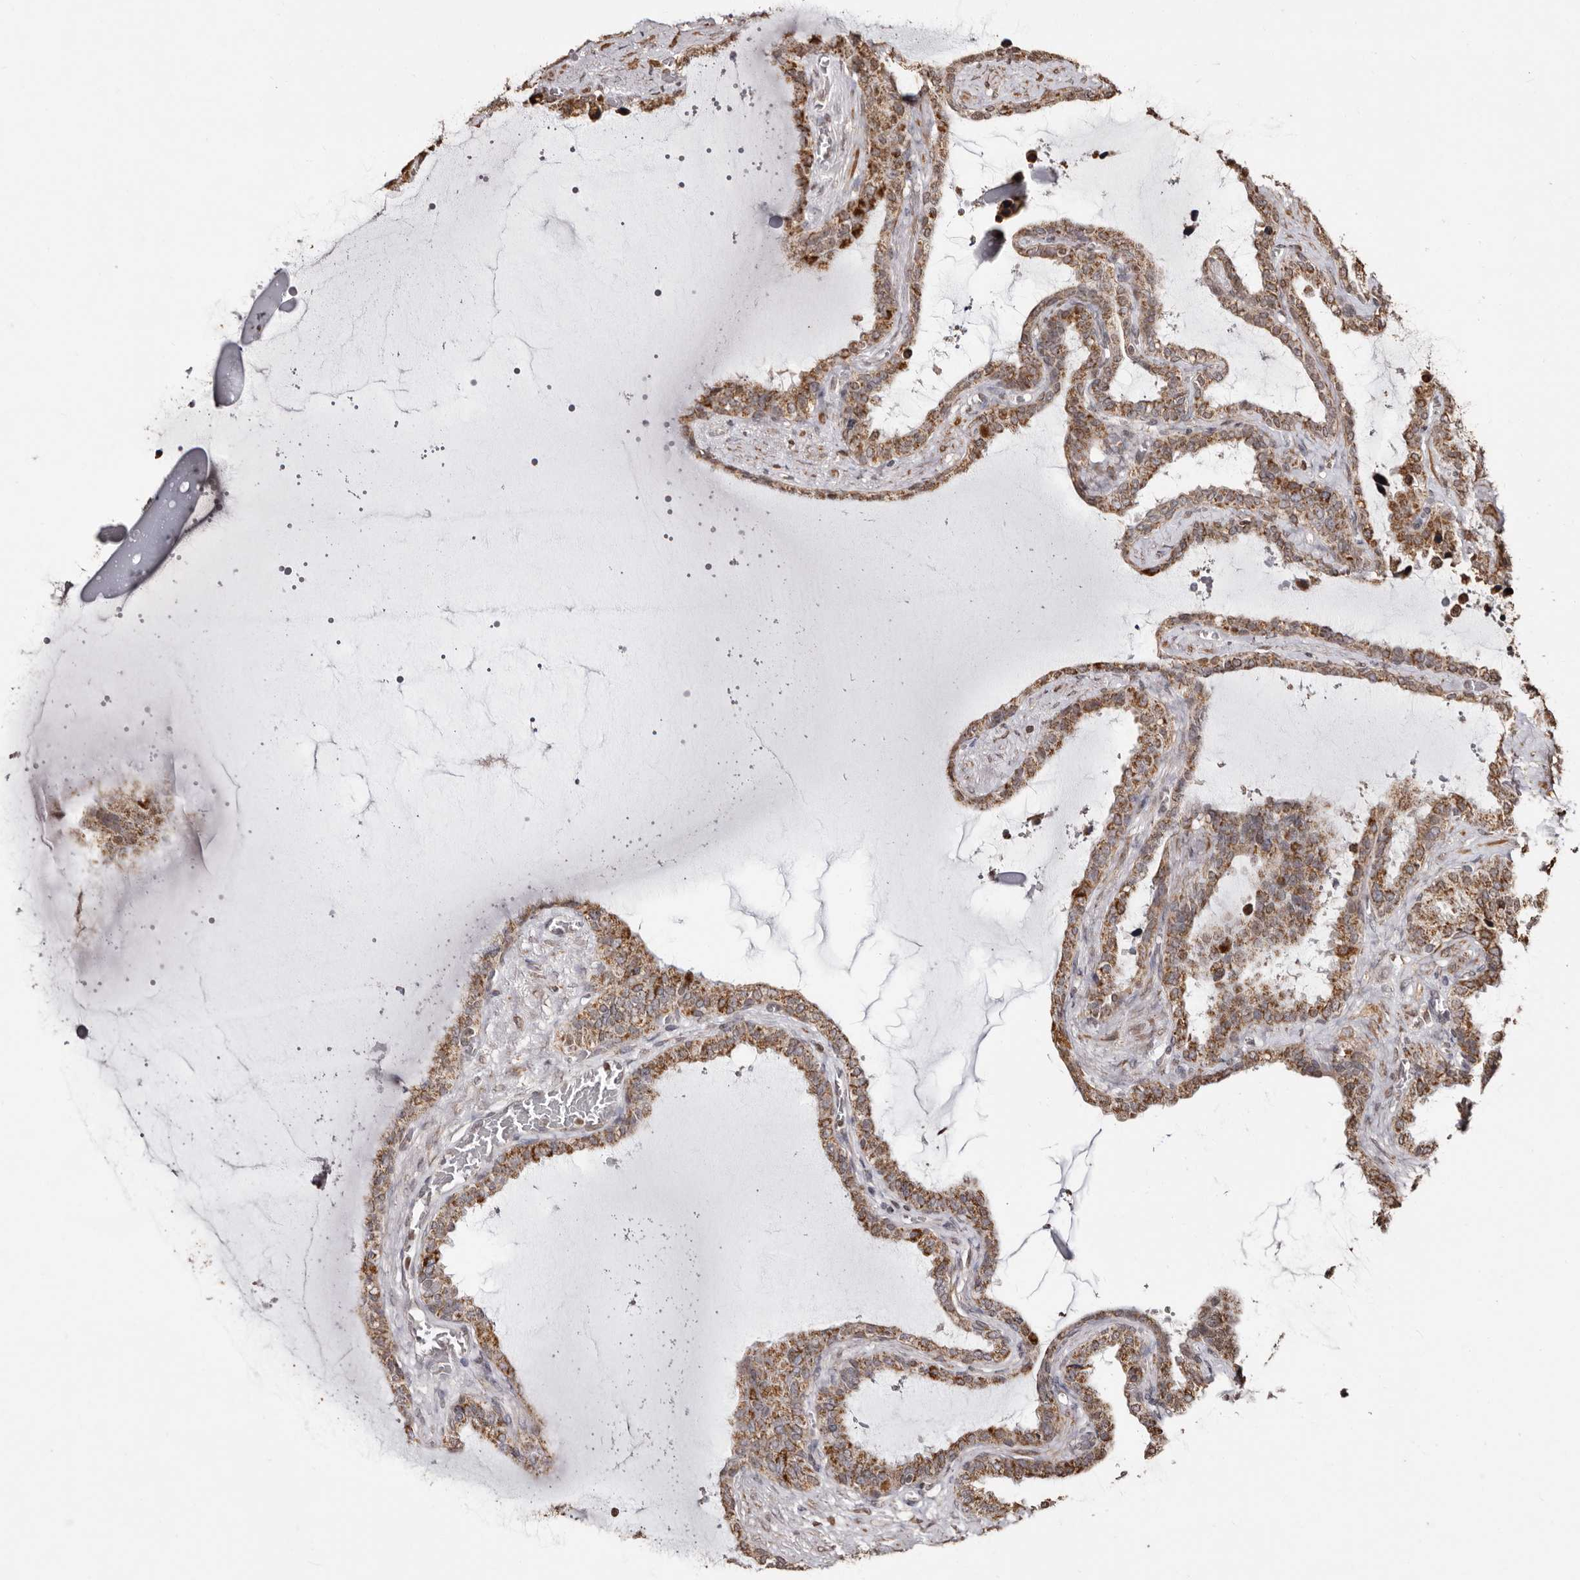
{"staining": {"intensity": "moderate", "quantity": ">75%", "location": "cytoplasmic/membranous"}, "tissue": "seminal vesicle", "cell_type": "Glandular cells", "image_type": "normal", "snomed": [{"axis": "morphology", "description": "Normal tissue, NOS"}, {"axis": "topography", "description": "Seminal veicle"}], "caption": "Protein analysis of unremarkable seminal vesicle reveals moderate cytoplasmic/membranous expression in about >75% of glandular cells. (DAB (3,3'-diaminobenzidine) IHC, brown staining for protein, blue staining for nuclei).", "gene": "CCDC190", "patient": {"sex": "male", "age": 46}}